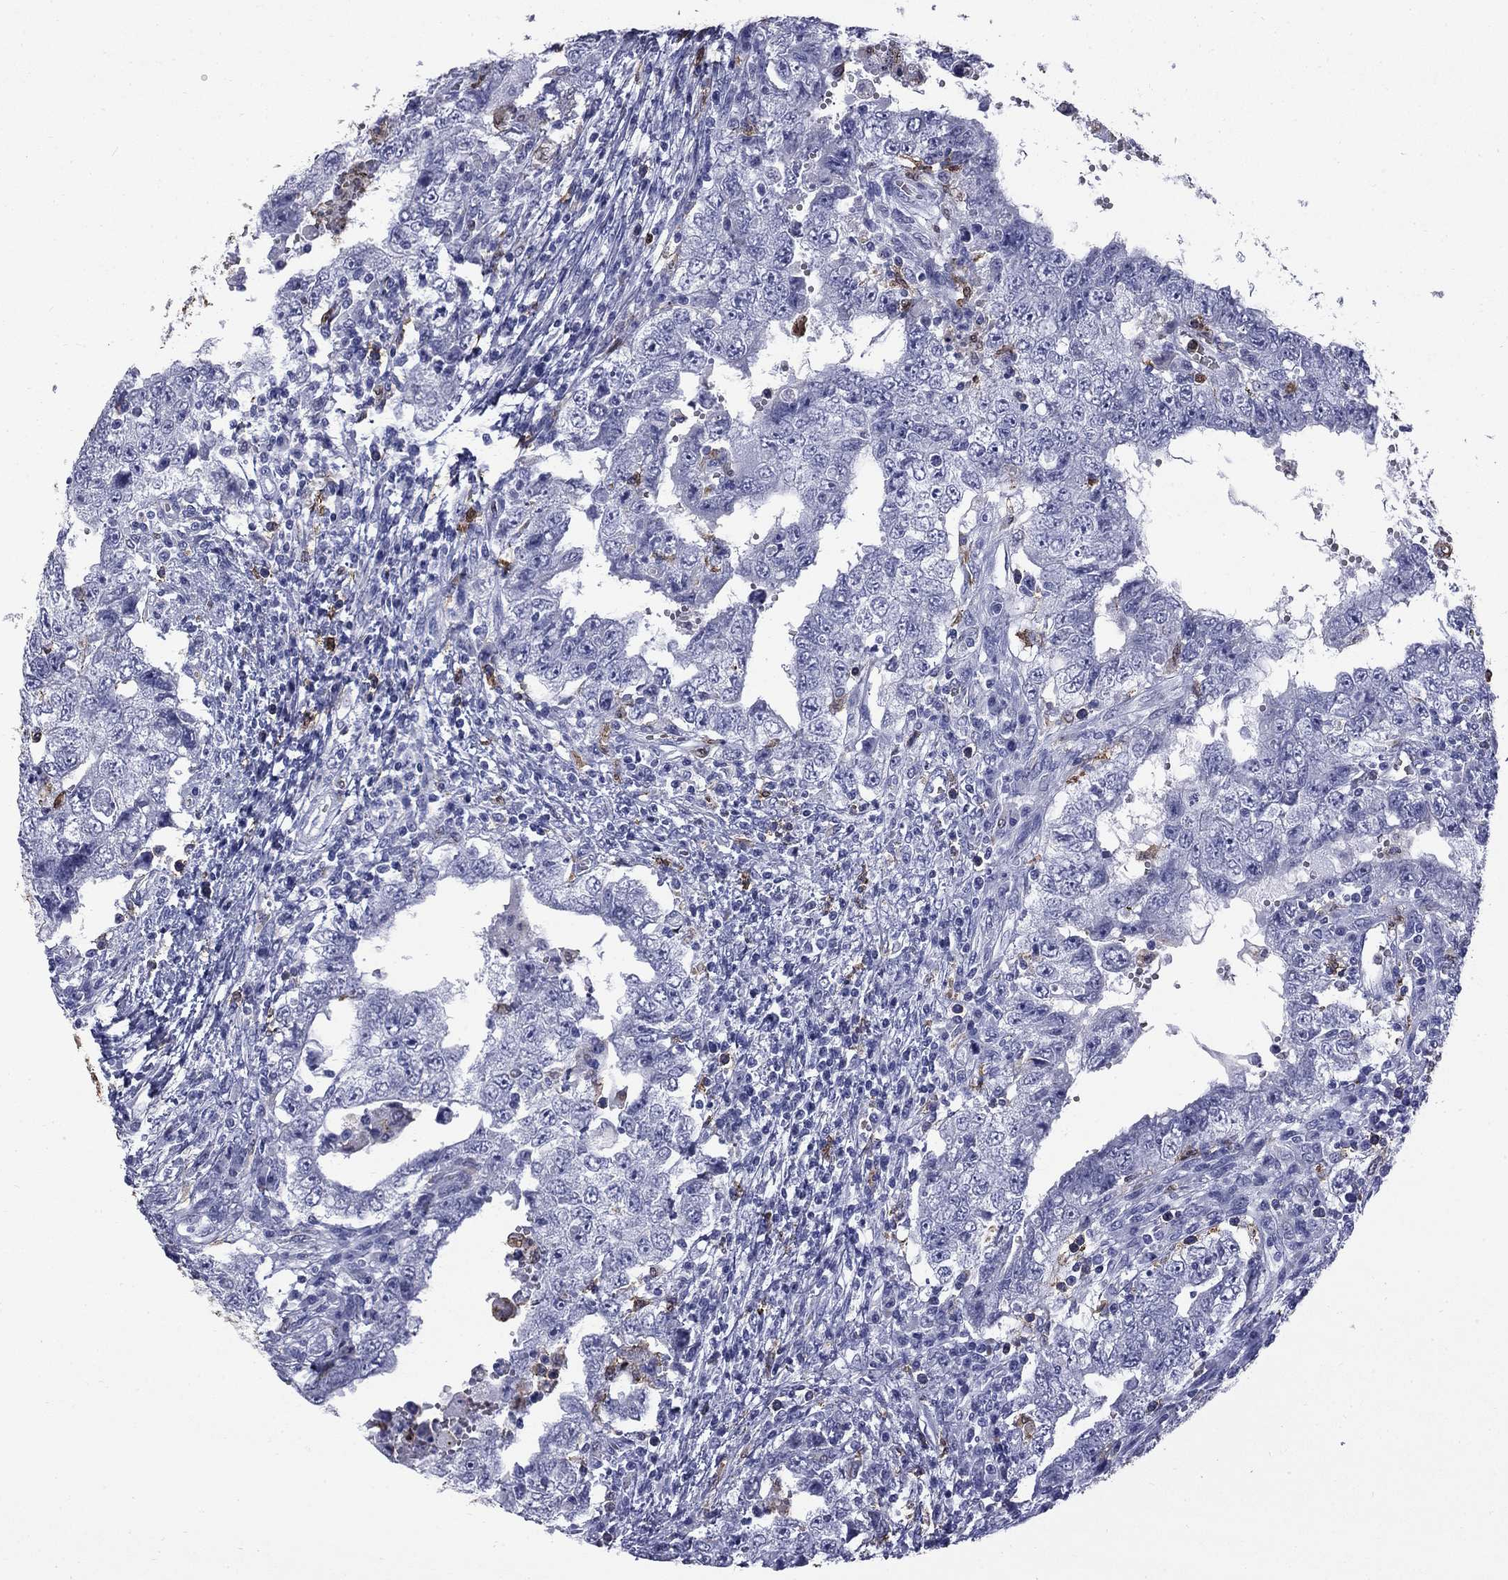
{"staining": {"intensity": "negative", "quantity": "none", "location": "none"}, "tissue": "testis cancer", "cell_type": "Tumor cells", "image_type": "cancer", "snomed": [{"axis": "morphology", "description": "Carcinoma, Embryonal, NOS"}, {"axis": "topography", "description": "Testis"}], "caption": "Immunohistochemistry (IHC) histopathology image of human testis cancer (embryonal carcinoma) stained for a protein (brown), which exhibits no expression in tumor cells.", "gene": "TRIM29", "patient": {"sex": "male", "age": 26}}